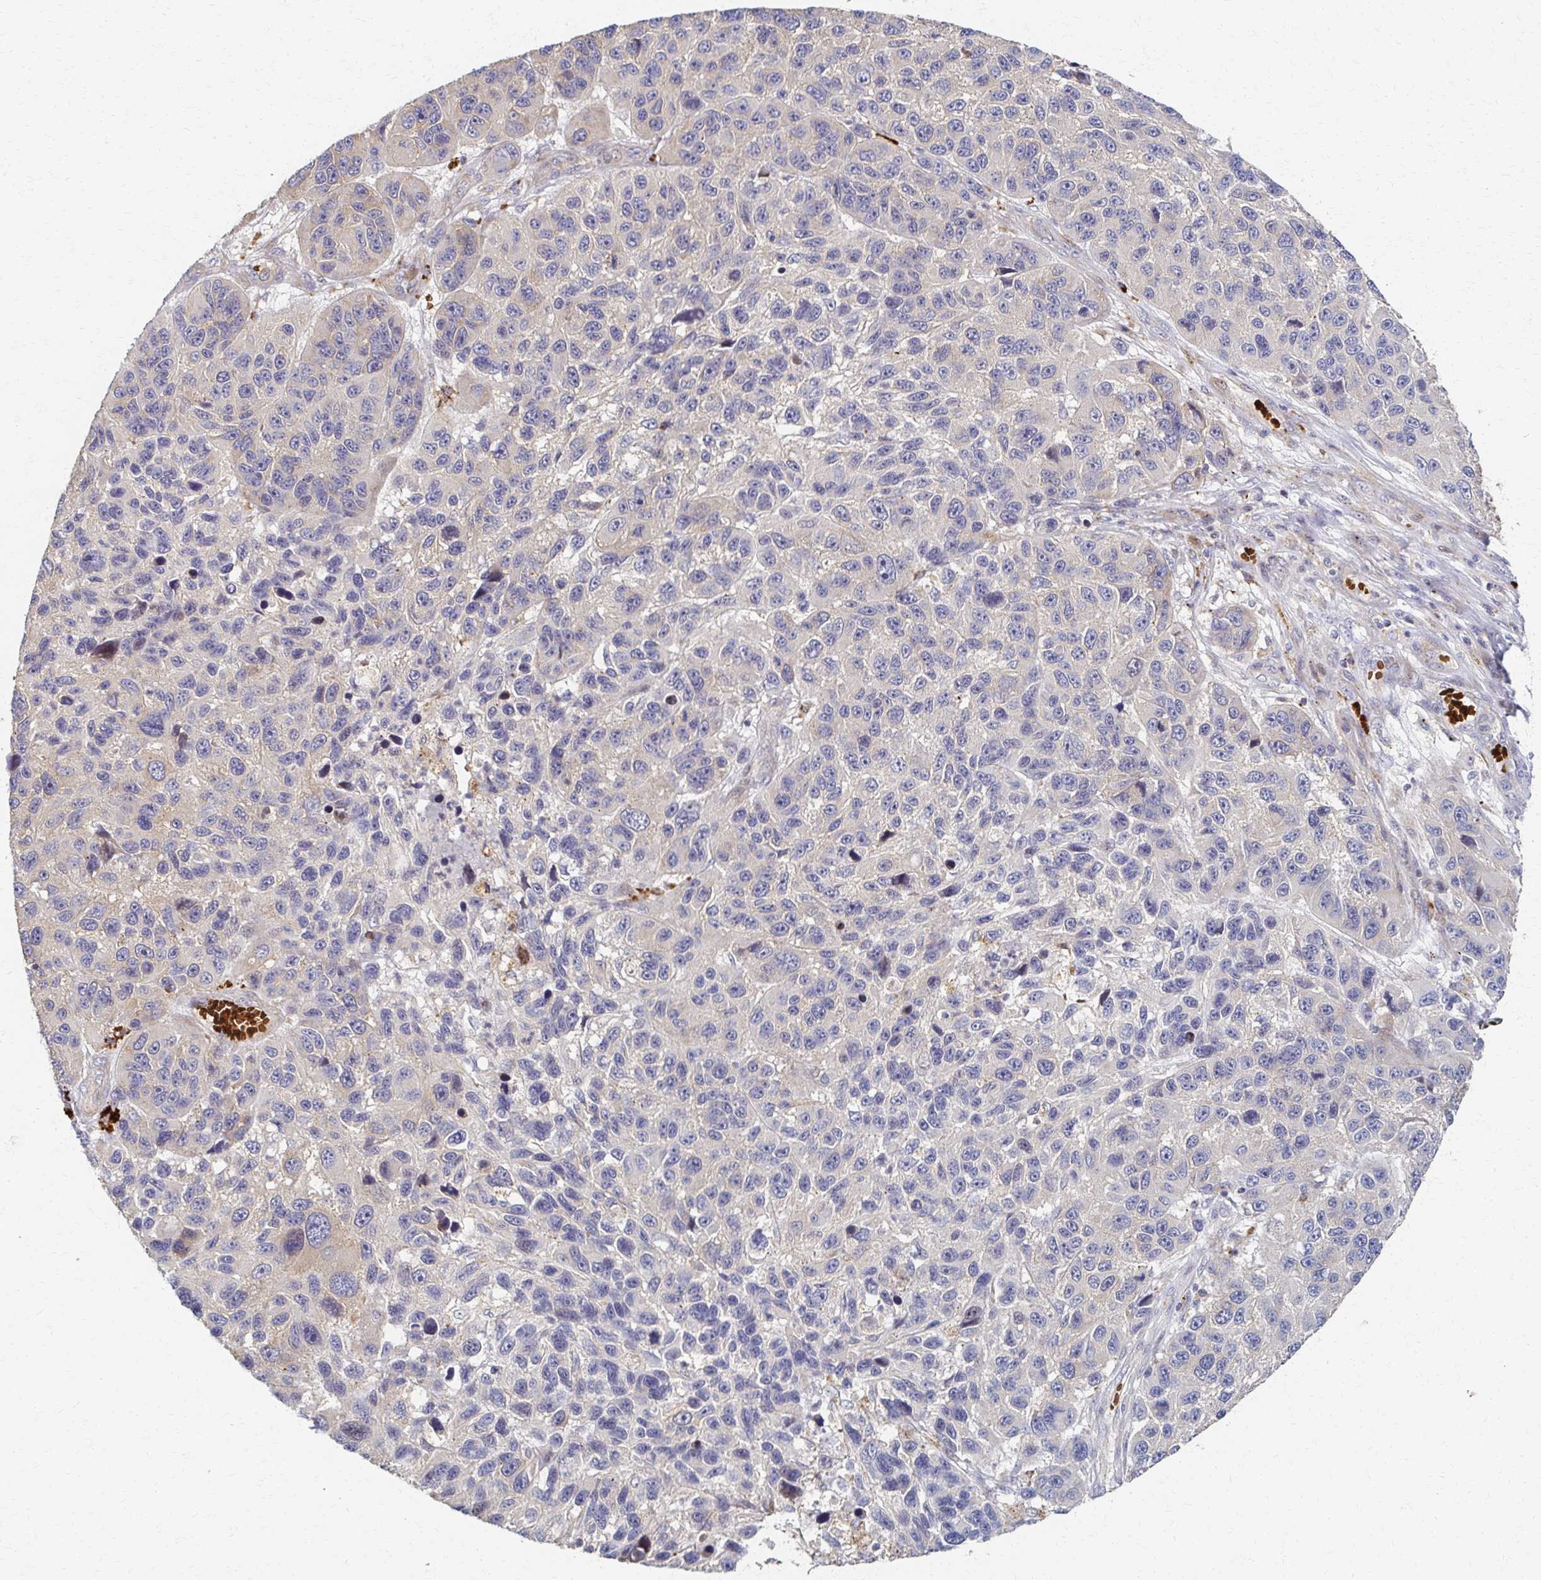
{"staining": {"intensity": "negative", "quantity": "none", "location": "none"}, "tissue": "melanoma", "cell_type": "Tumor cells", "image_type": "cancer", "snomed": [{"axis": "morphology", "description": "Malignant melanoma, NOS"}, {"axis": "topography", "description": "Skin"}], "caption": "Tumor cells are negative for protein expression in human malignant melanoma.", "gene": "SKA2", "patient": {"sex": "male", "age": 53}}